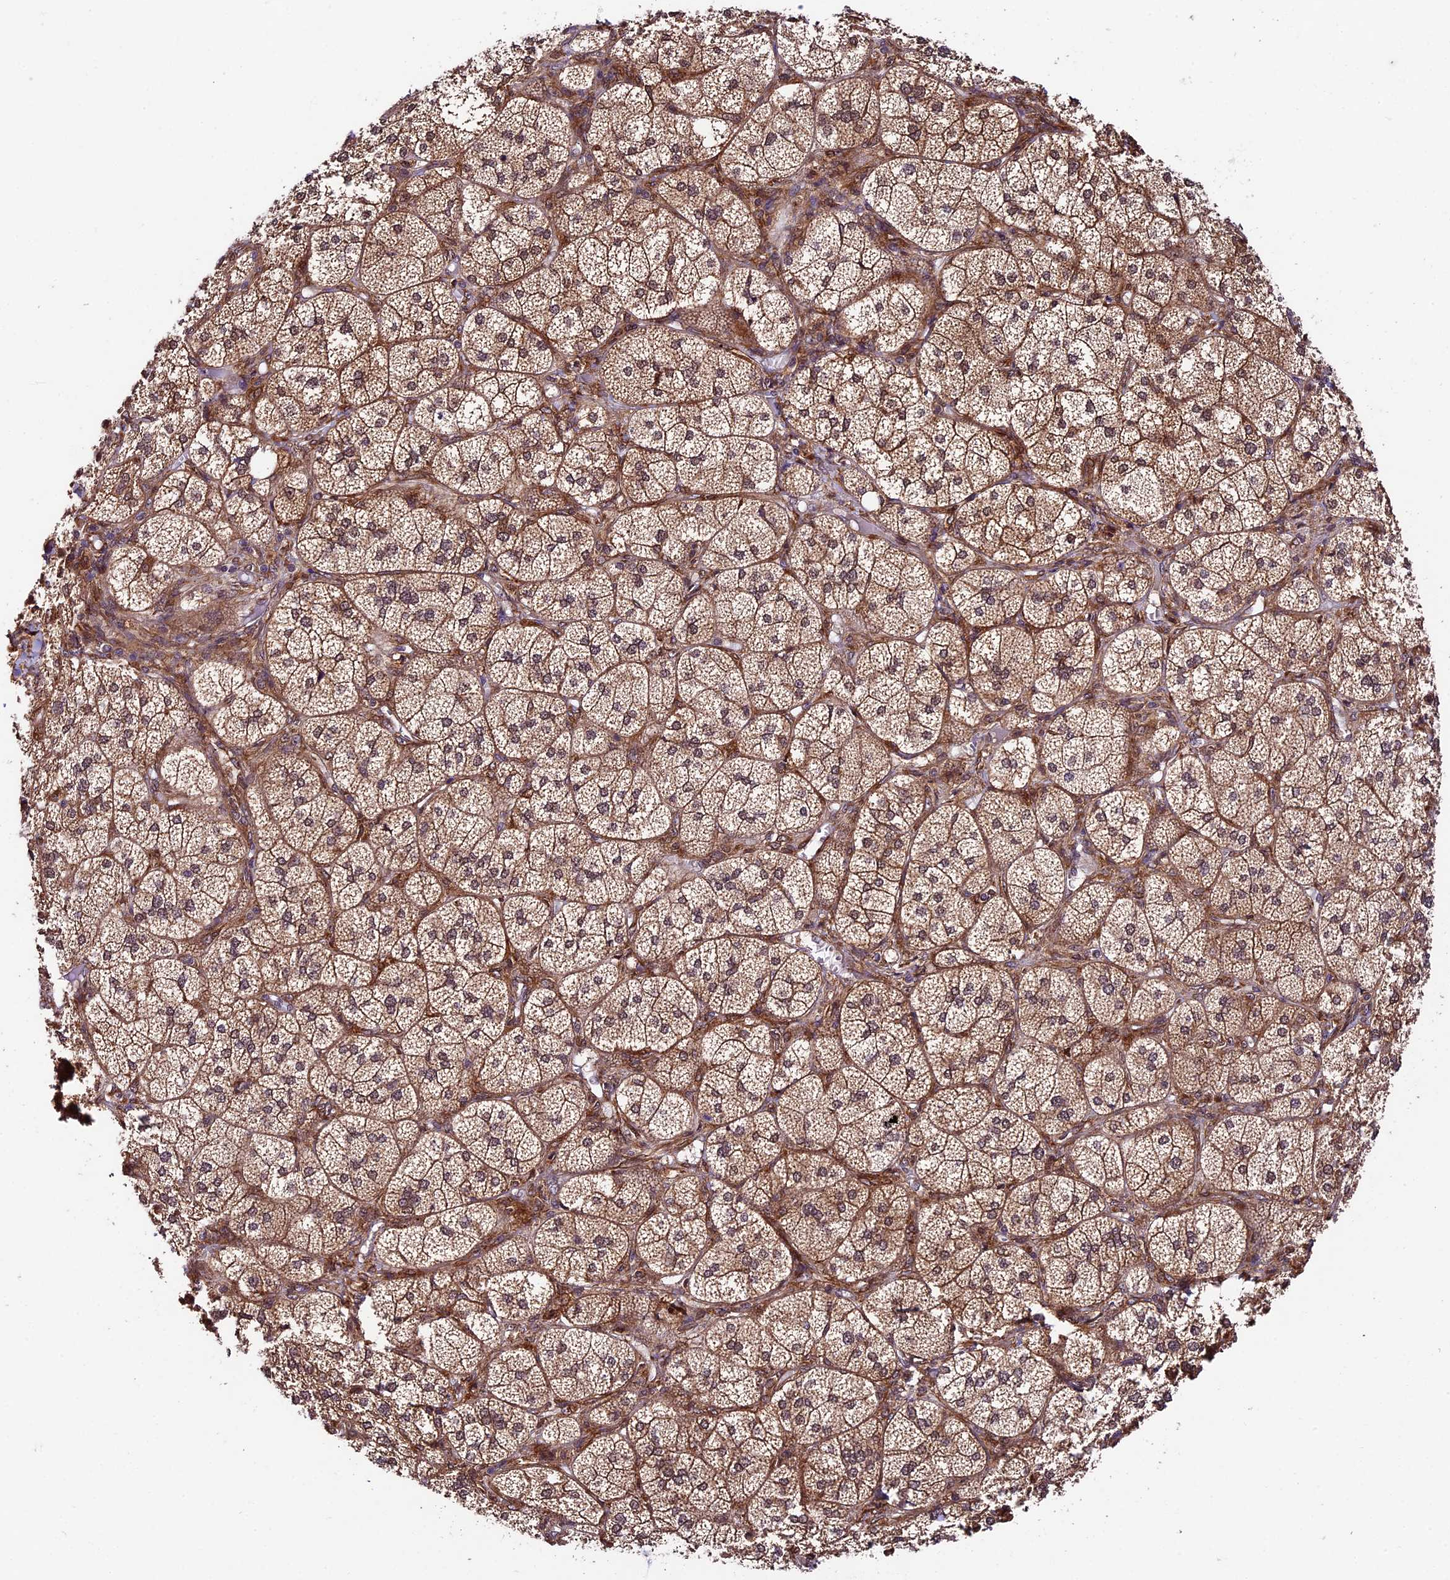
{"staining": {"intensity": "strong", "quantity": ">75%", "location": "cytoplasmic/membranous,nuclear"}, "tissue": "adrenal gland", "cell_type": "Glandular cells", "image_type": "normal", "snomed": [{"axis": "morphology", "description": "Normal tissue, NOS"}, {"axis": "topography", "description": "Adrenal gland"}], "caption": "Immunohistochemical staining of benign adrenal gland displays strong cytoplasmic/membranous,nuclear protein expression in about >75% of glandular cells. (IHC, brightfield microscopy, high magnification).", "gene": "LSM7", "patient": {"sex": "female", "age": 61}}